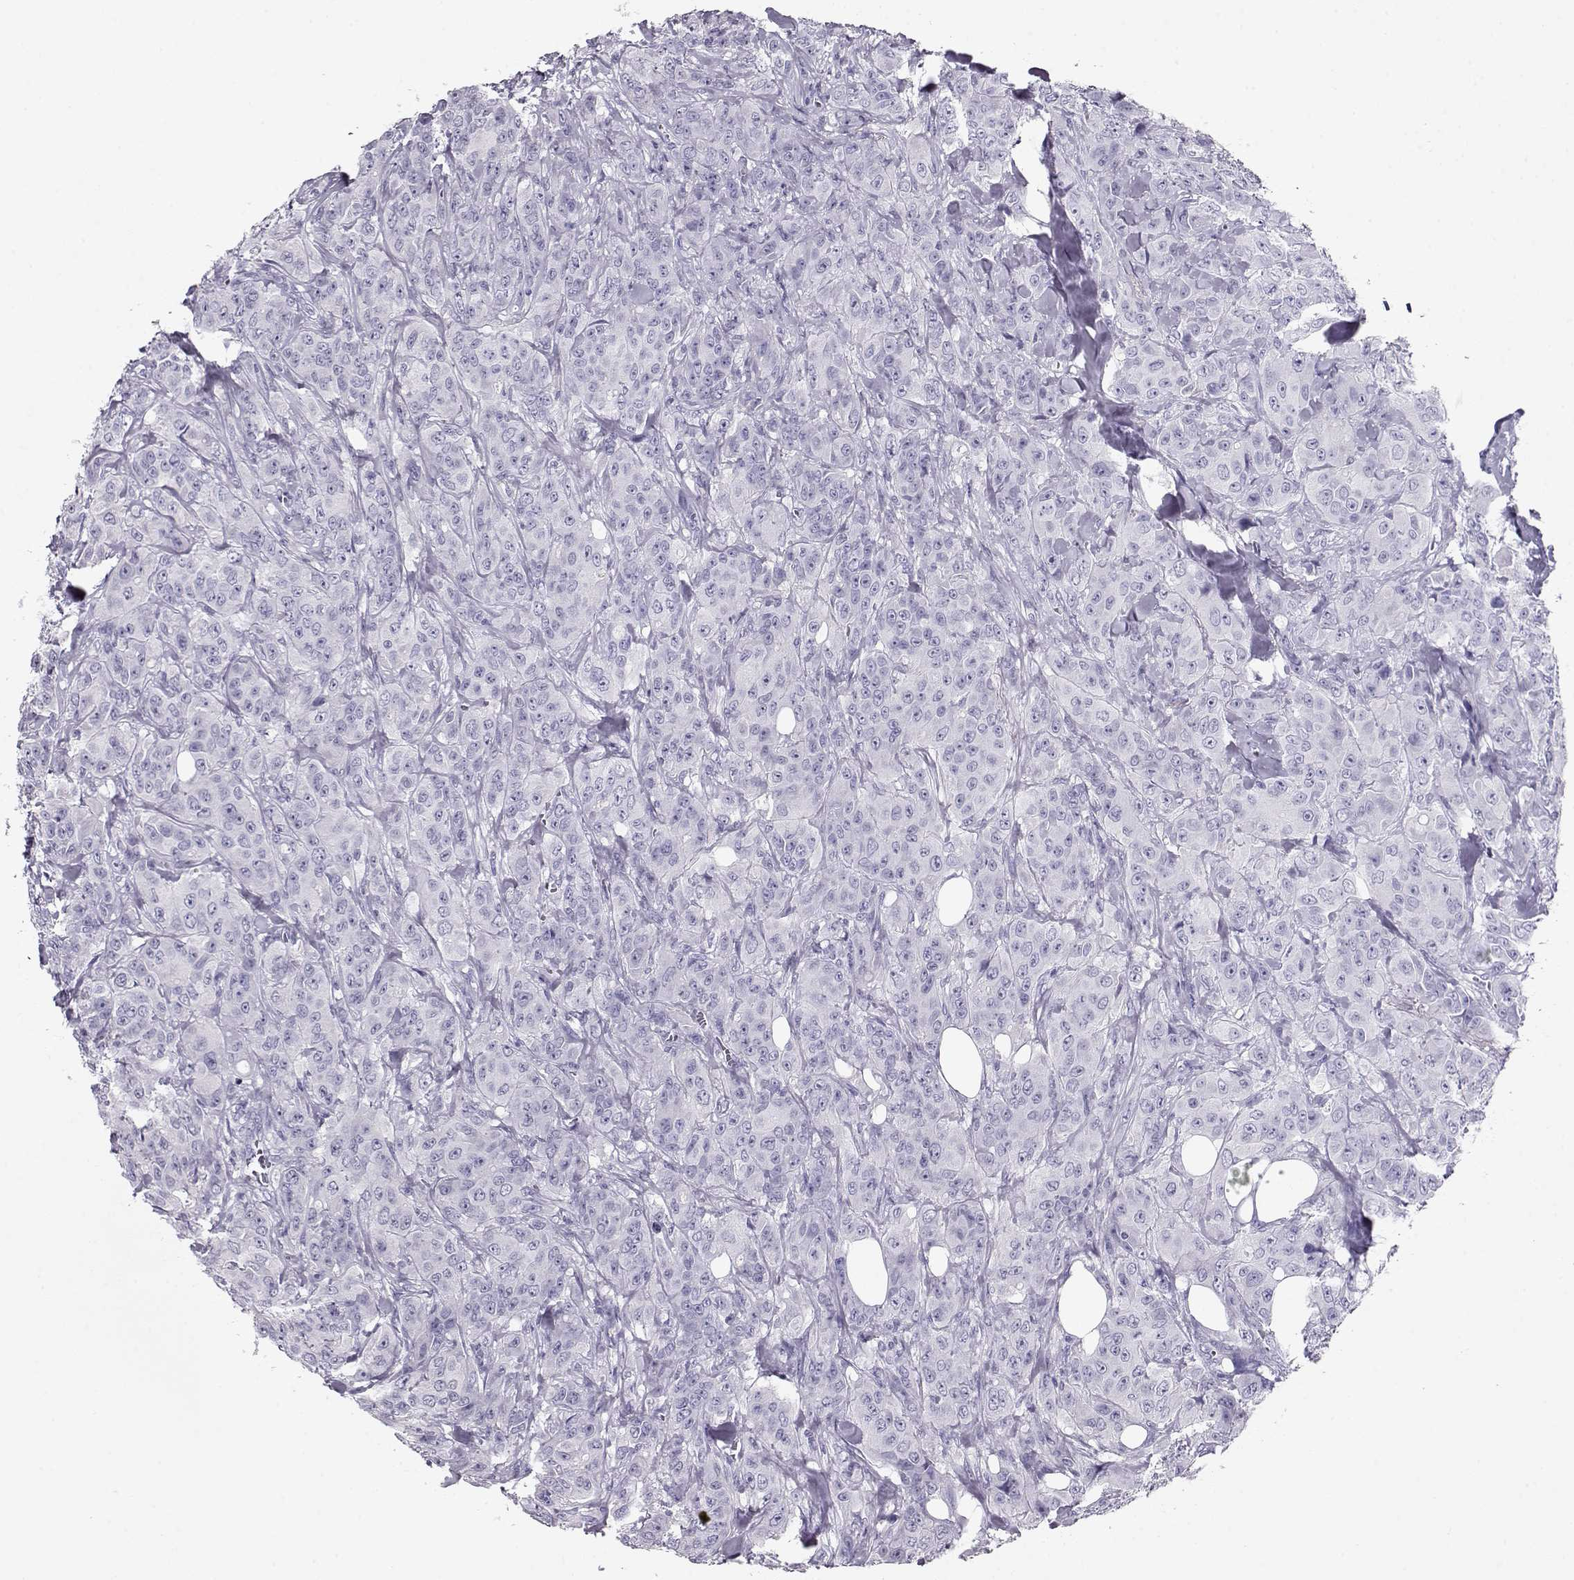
{"staining": {"intensity": "negative", "quantity": "none", "location": "none"}, "tissue": "breast cancer", "cell_type": "Tumor cells", "image_type": "cancer", "snomed": [{"axis": "morphology", "description": "Duct carcinoma"}, {"axis": "topography", "description": "Breast"}], "caption": "DAB (3,3'-diaminobenzidine) immunohistochemical staining of infiltrating ductal carcinoma (breast) displays no significant staining in tumor cells. (DAB immunohistochemistry (IHC) visualized using brightfield microscopy, high magnification).", "gene": "ACTN2", "patient": {"sex": "female", "age": 43}}